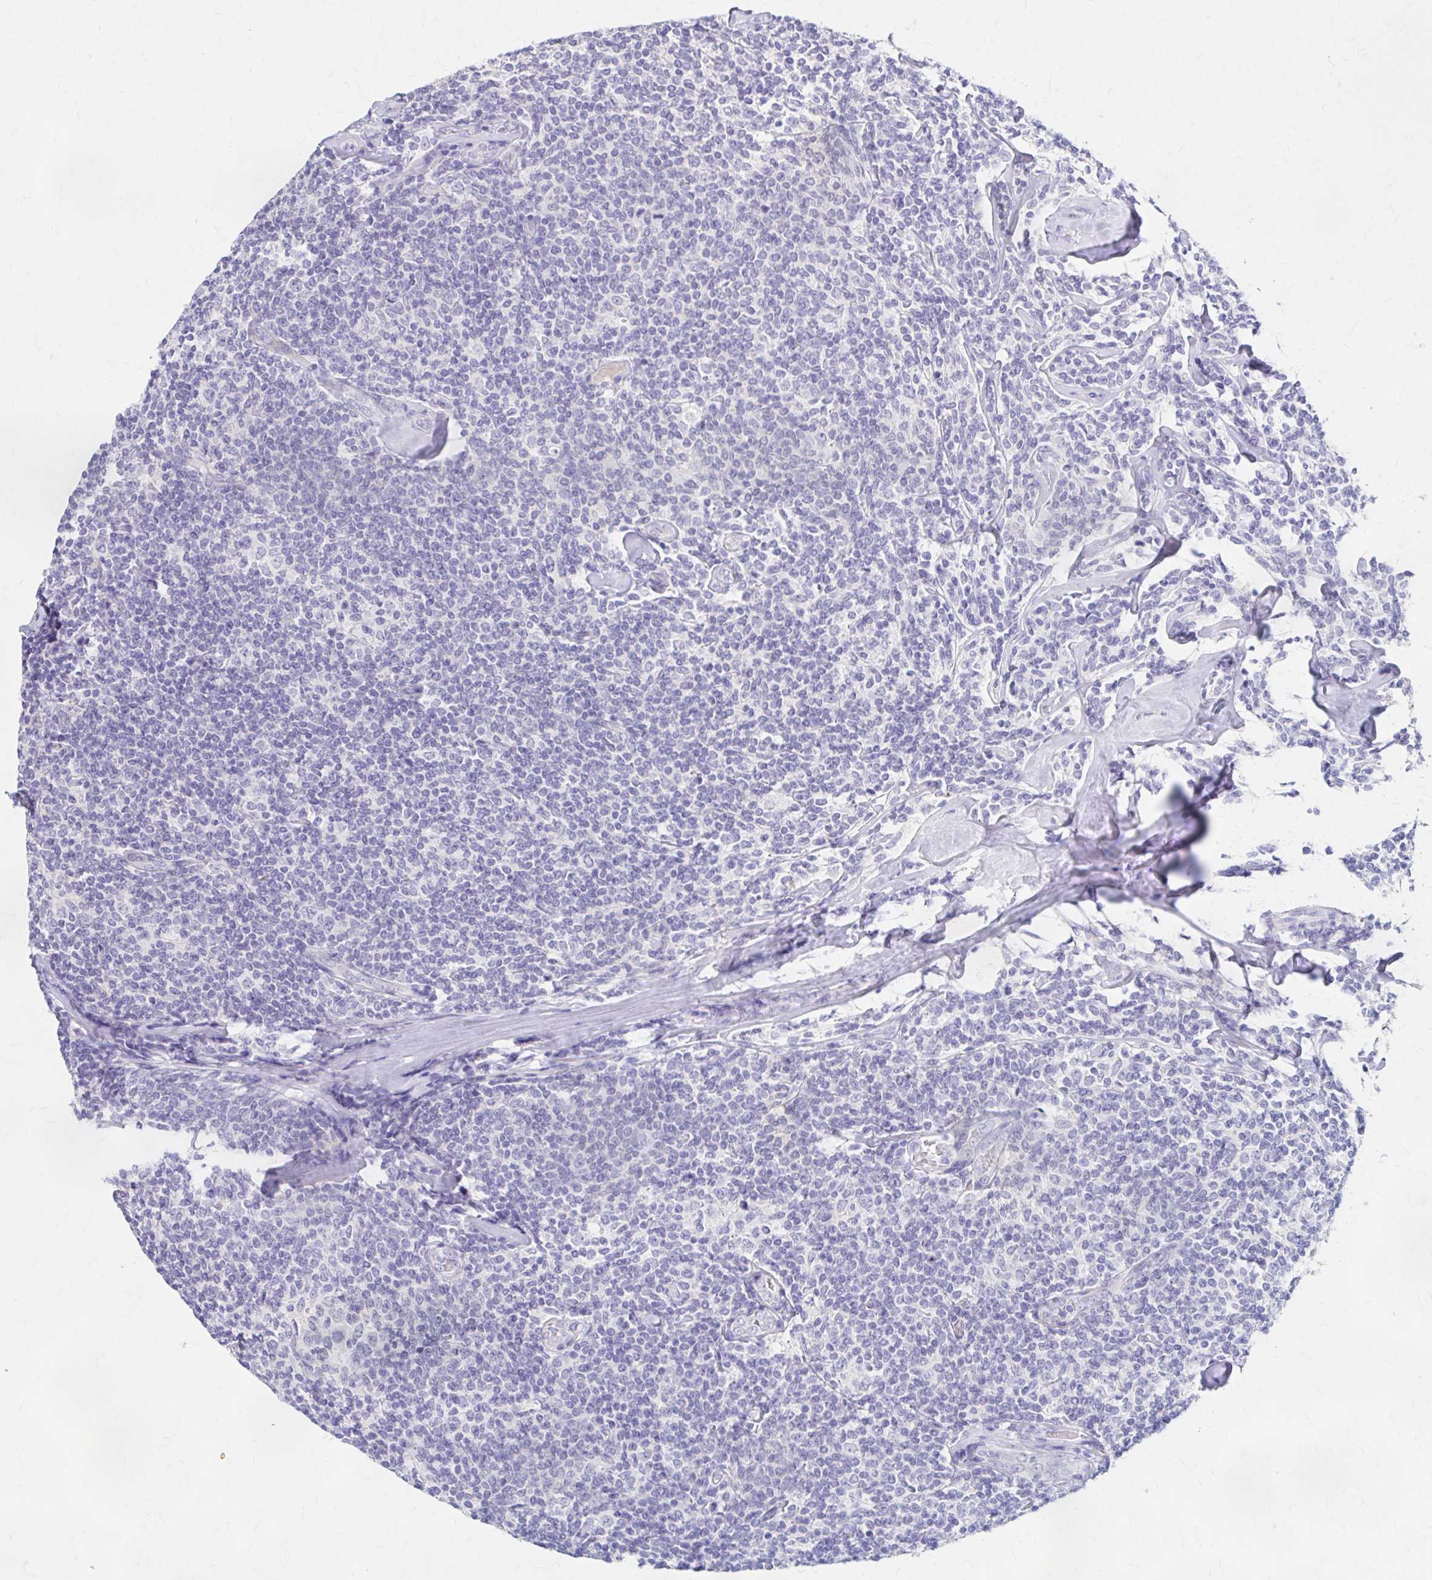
{"staining": {"intensity": "negative", "quantity": "none", "location": "none"}, "tissue": "lymphoma", "cell_type": "Tumor cells", "image_type": "cancer", "snomed": [{"axis": "morphology", "description": "Malignant lymphoma, non-Hodgkin's type, Low grade"}, {"axis": "topography", "description": "Lymph node"}], "caption": "Lymphoma stained for a protein using immunohistochemistry (IHC) shows no expression tumor cells.", "gene": "AZGP1", "patient": {"sex": "female", "age": 56}}